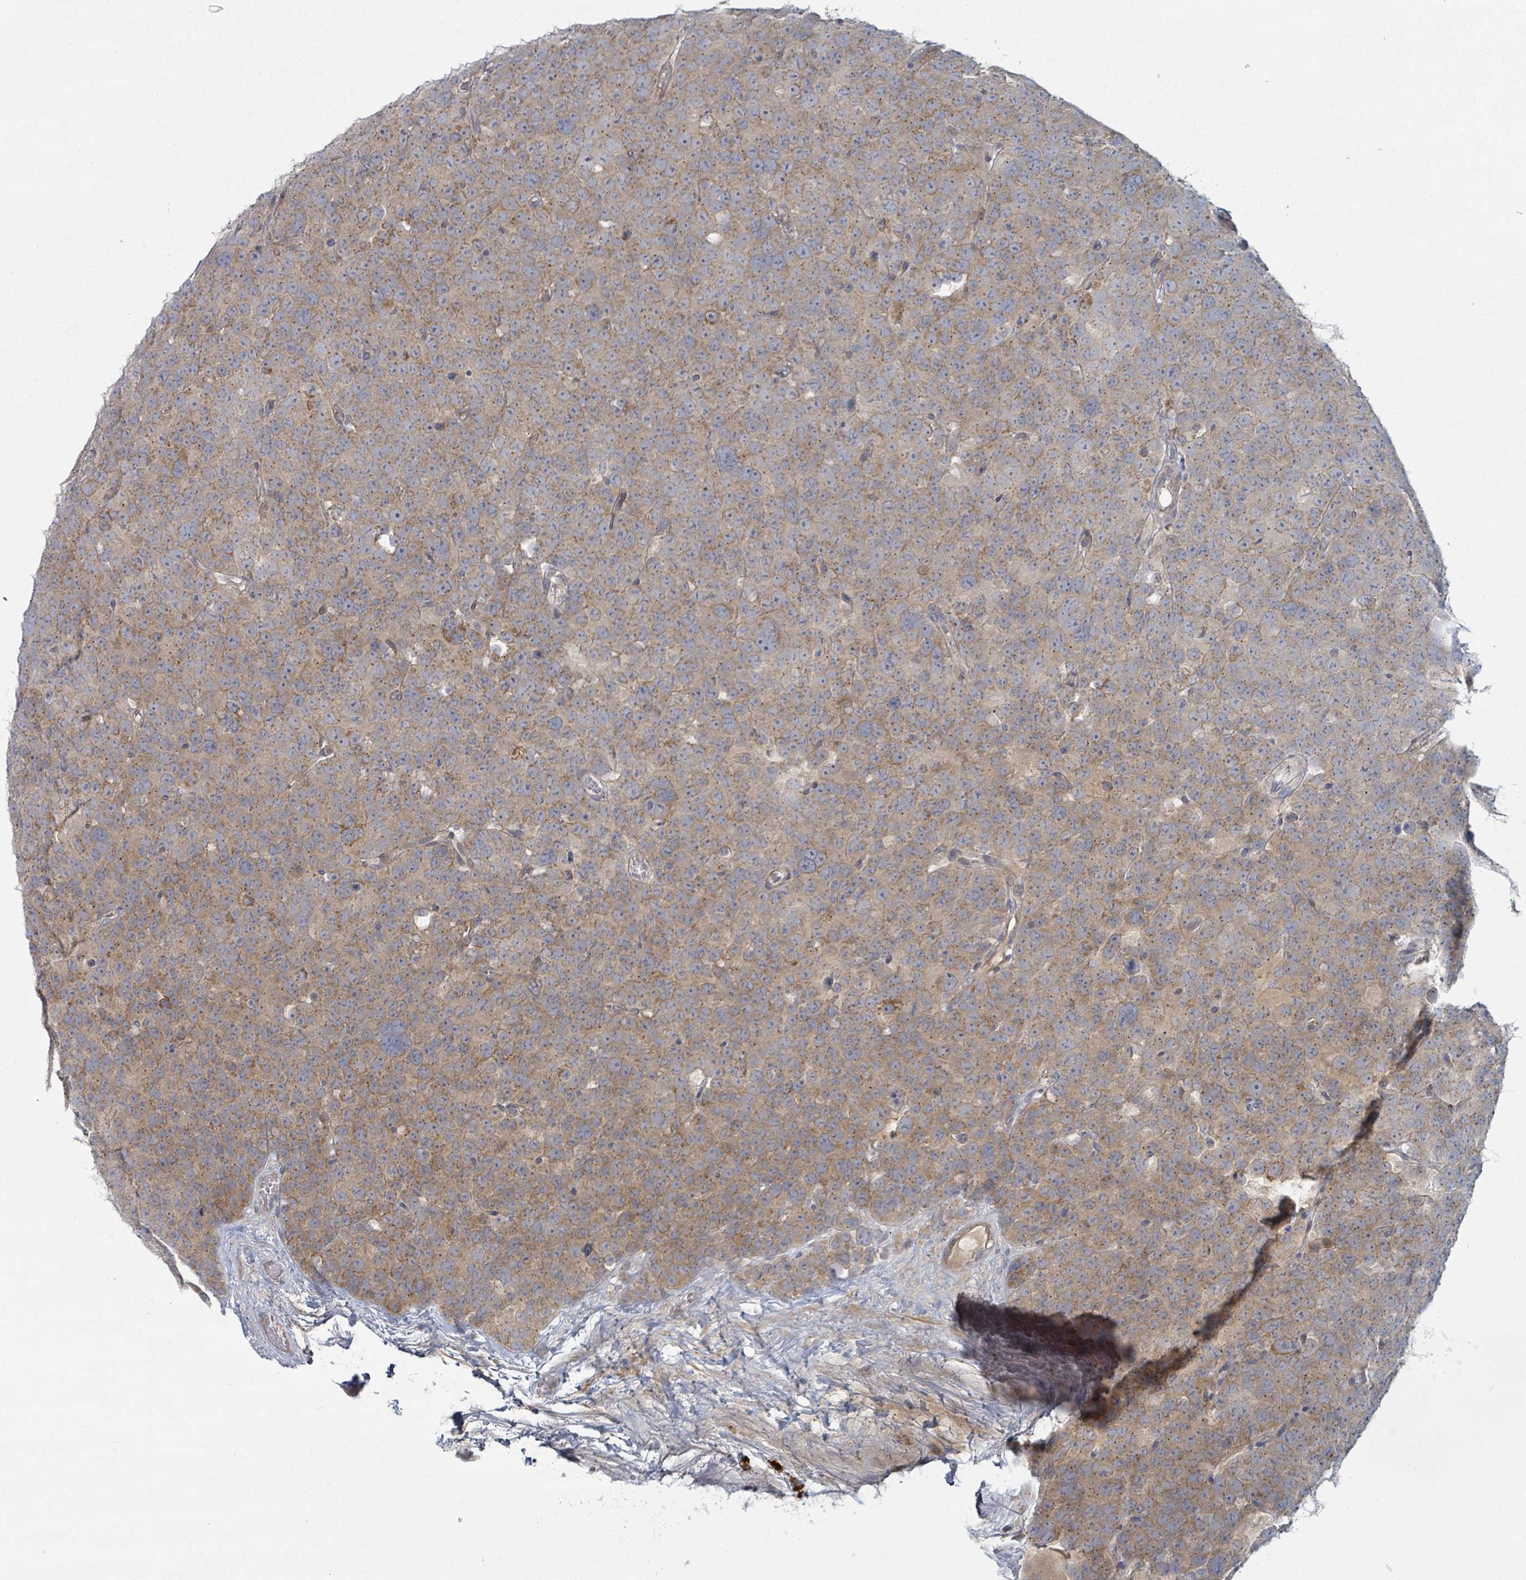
{"staining": {"intensity": "moderate", "quantity": ">75%", "location": "cytoplasmic/membranous"}, "tissue": "testis cancer", "cell_type": "Tumor cells", "image_type": "cancer", "snomed": [{"axis": "morphology", "description": "Seminoma, NOS"}, {"axis": "topography", "description": "Testis"}], "caption": "Approximately >75% of tumor cells in testis cancer exhibit moderate cytoplasmic/membranous protein staining as visualized by brown immunohistochemical staining.", "gene": "COL5A3", "patient": {"sex": "male", "age": 71}}